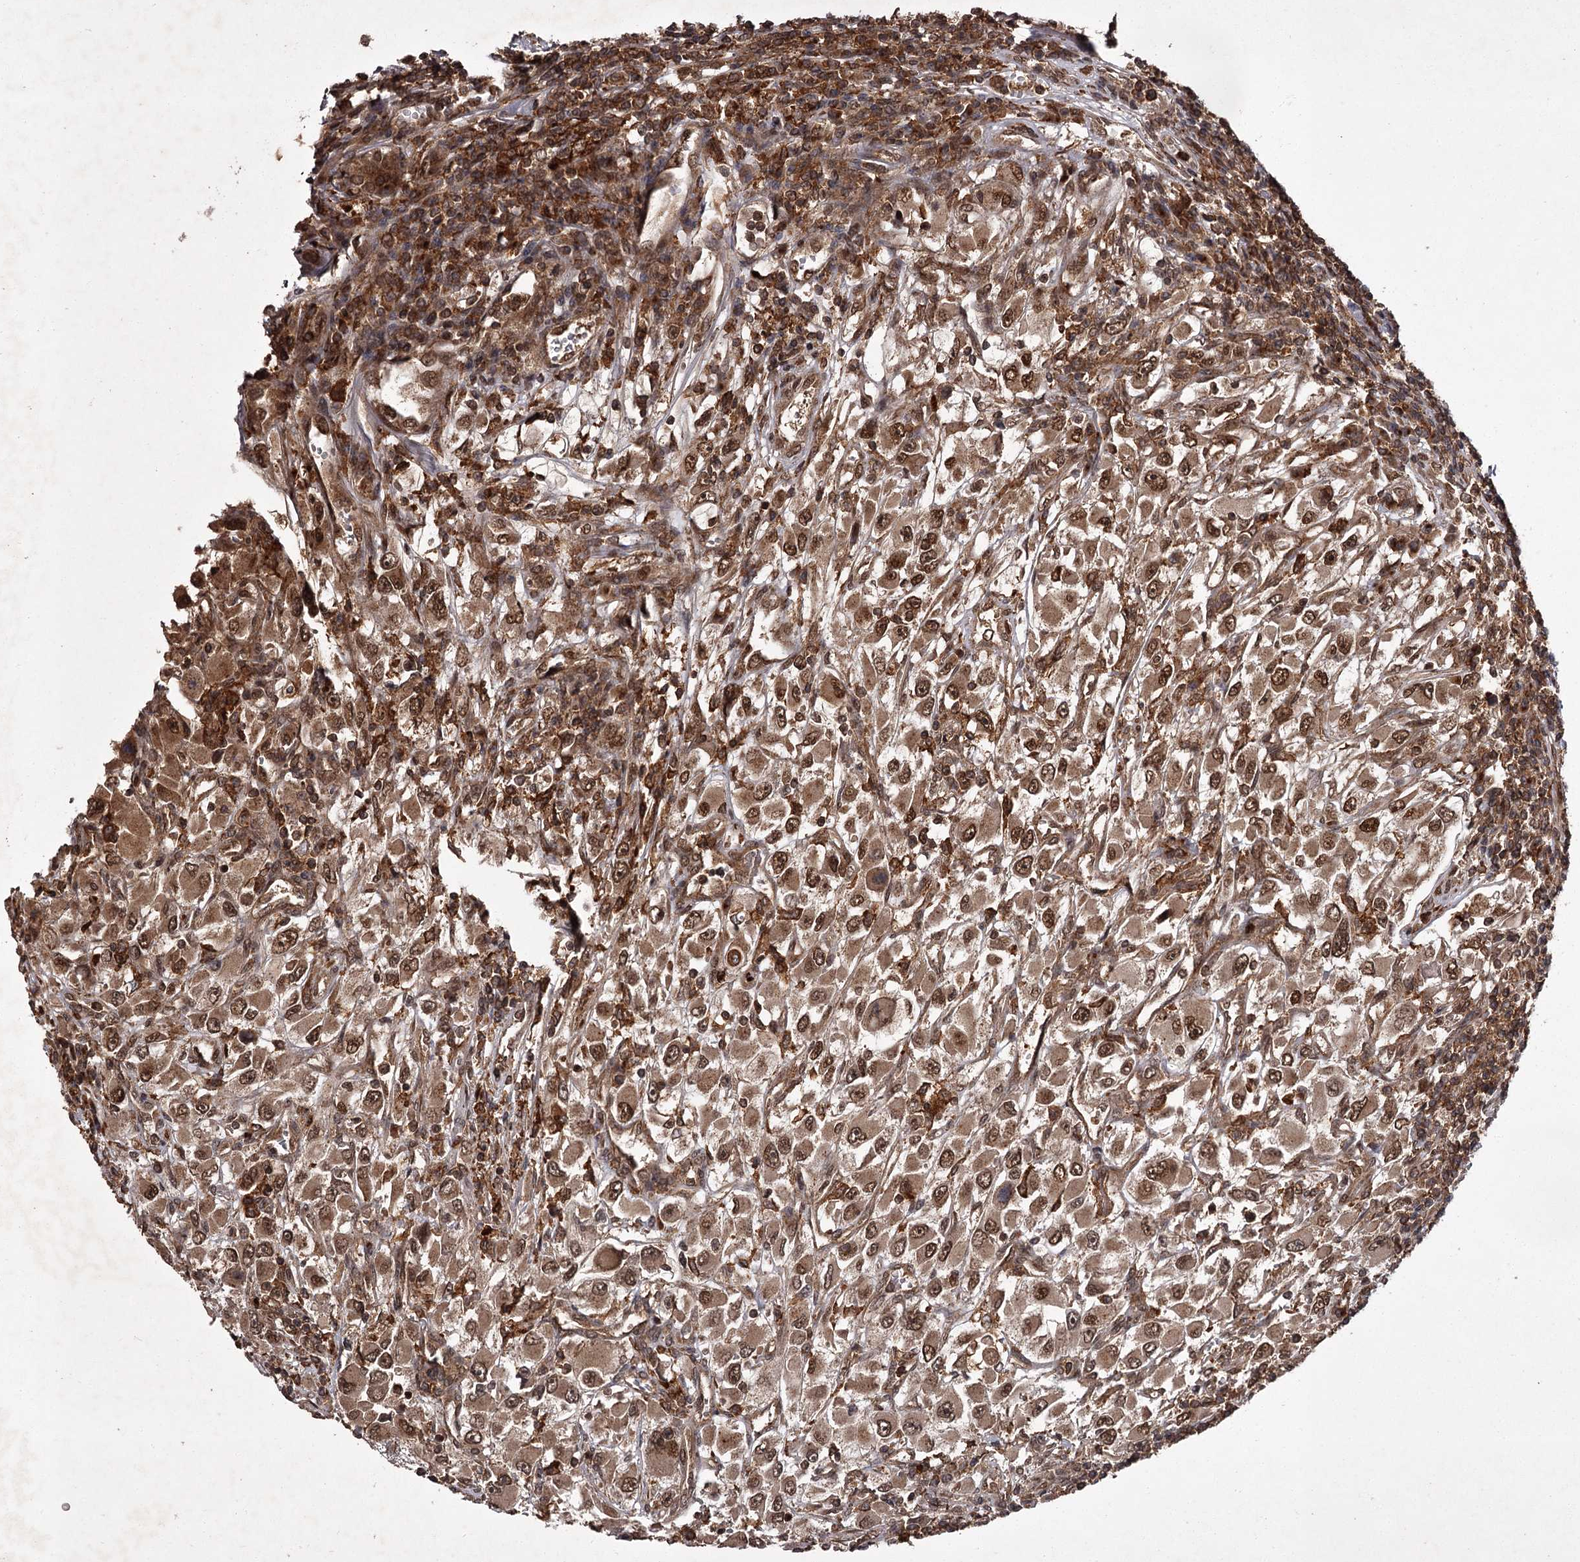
{"staining": {"intensity": "moderate", "quantity": ">75%", "location": "cytoplasmic/membranous,nuclear"}, "tissue": "renal cancer", "cell_type": "Tumor cells", "image_type": "cancer", "snomed": [{"axis": "morphology", "description": "Adenocarcinoma, NOS"}, {"axis": "topography", "description": "Kidney"}], "caption": "Moderate cytoplasmic/membranous and nuclear positivity for a protein is present in approximately >75% of tumor cells of renal adenocarcinoma using immunohistochemistry.", "gene": "TBC1D23", "patient": {"sex": "female", "age": 52}}